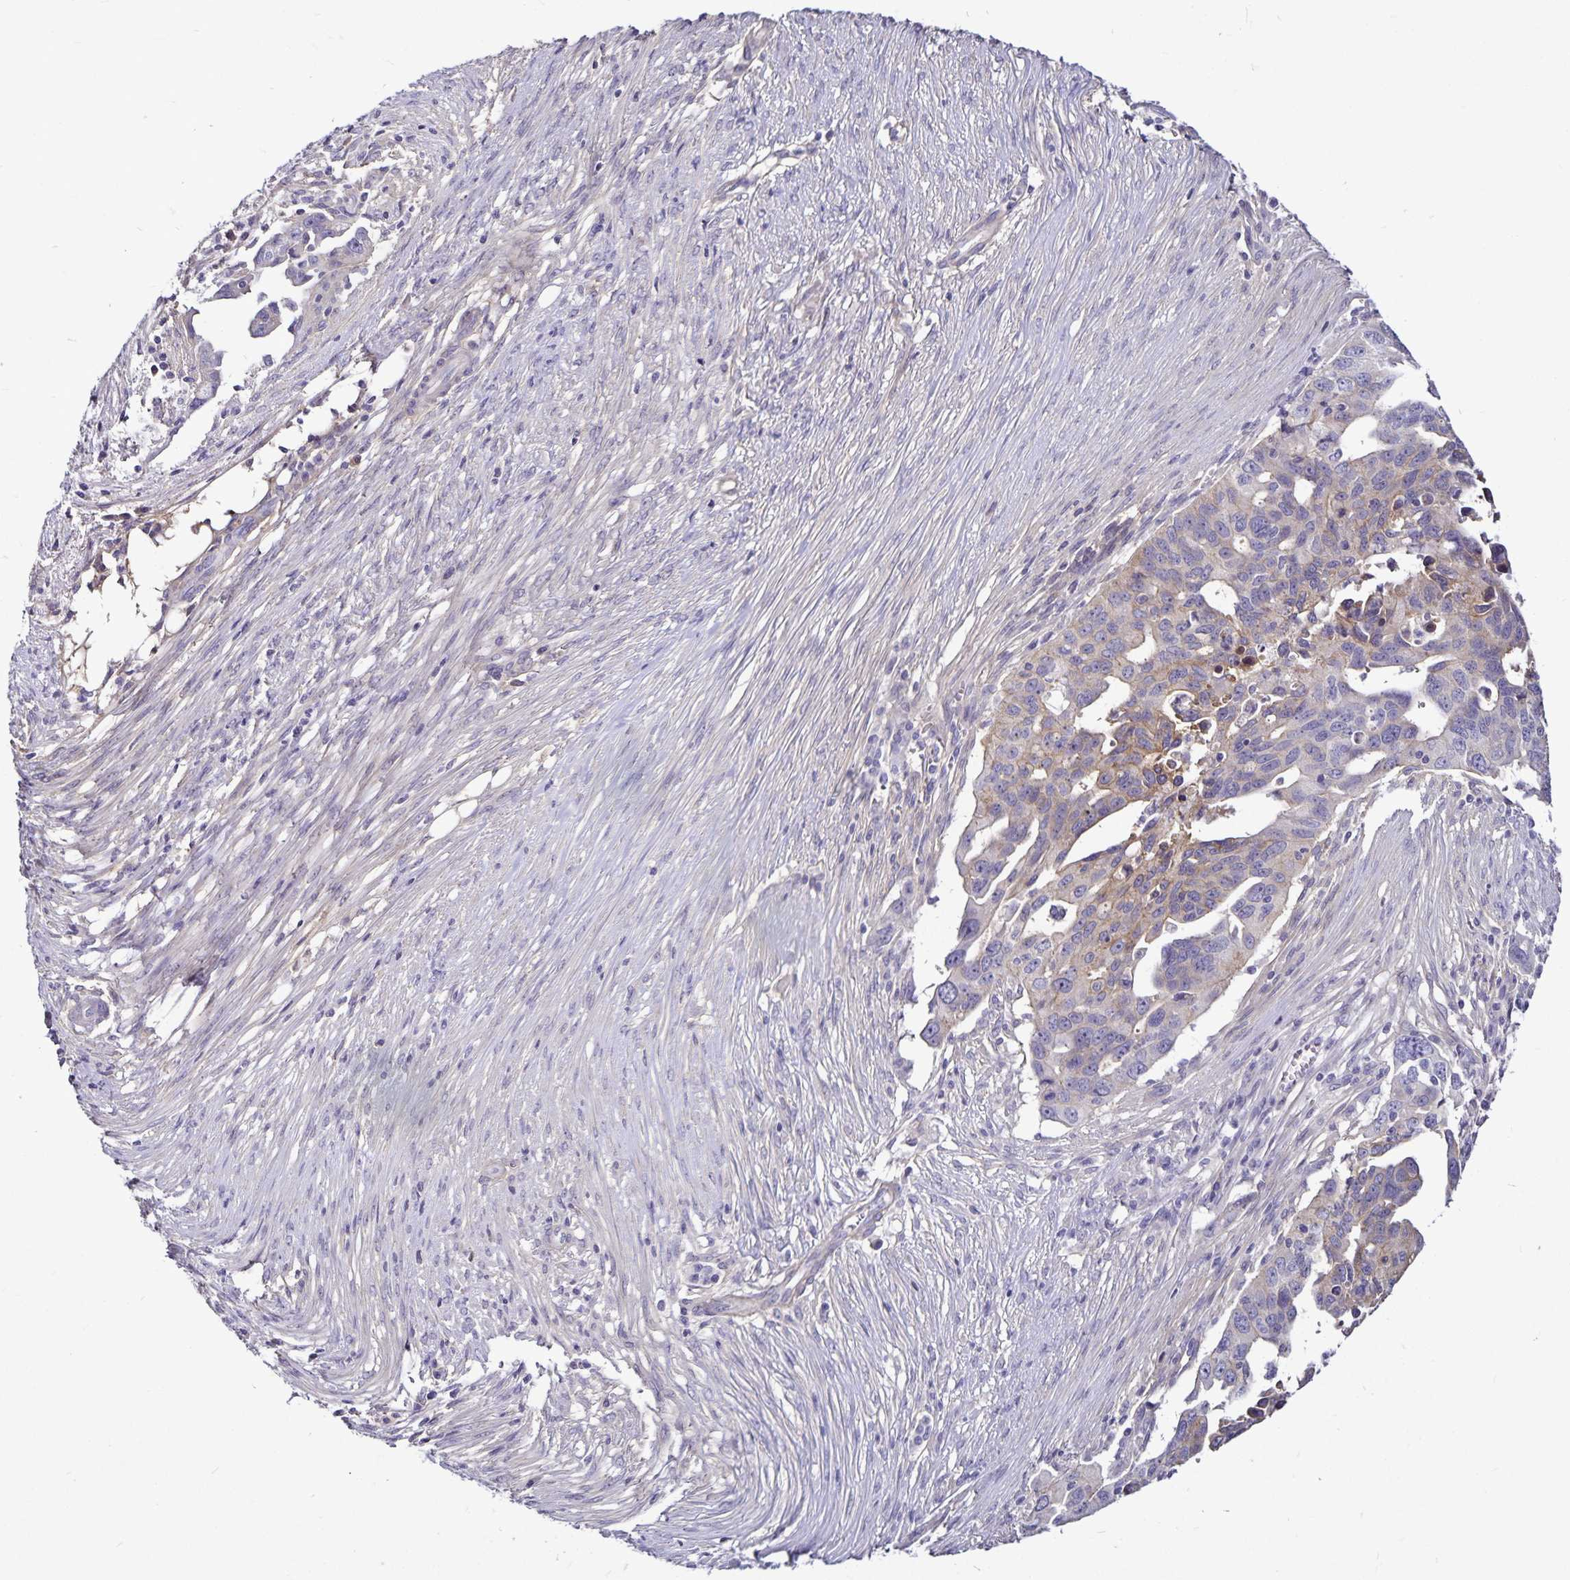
{"staining": {"intensity": "negative", "quantity": "none", "location": "none"}, "tissue": "ovarian cancer", "cell_type": "Tumor cells", "image_type": "cancer", "snomed": [{"axis": "morphology", "description": "Carcinoma, endometroid"}, {"axis": "morphology", "description": "Cystadenocarcinoma, serous, NOS"}, {"axis": "topography", "description": "Ovary"}], "caption": "A micrograph of ovarian cancer stained for a protein displays no brown staining in tumor cells.", "gene": "GNG12", "patient": {"sex": "female", "age": 45}}